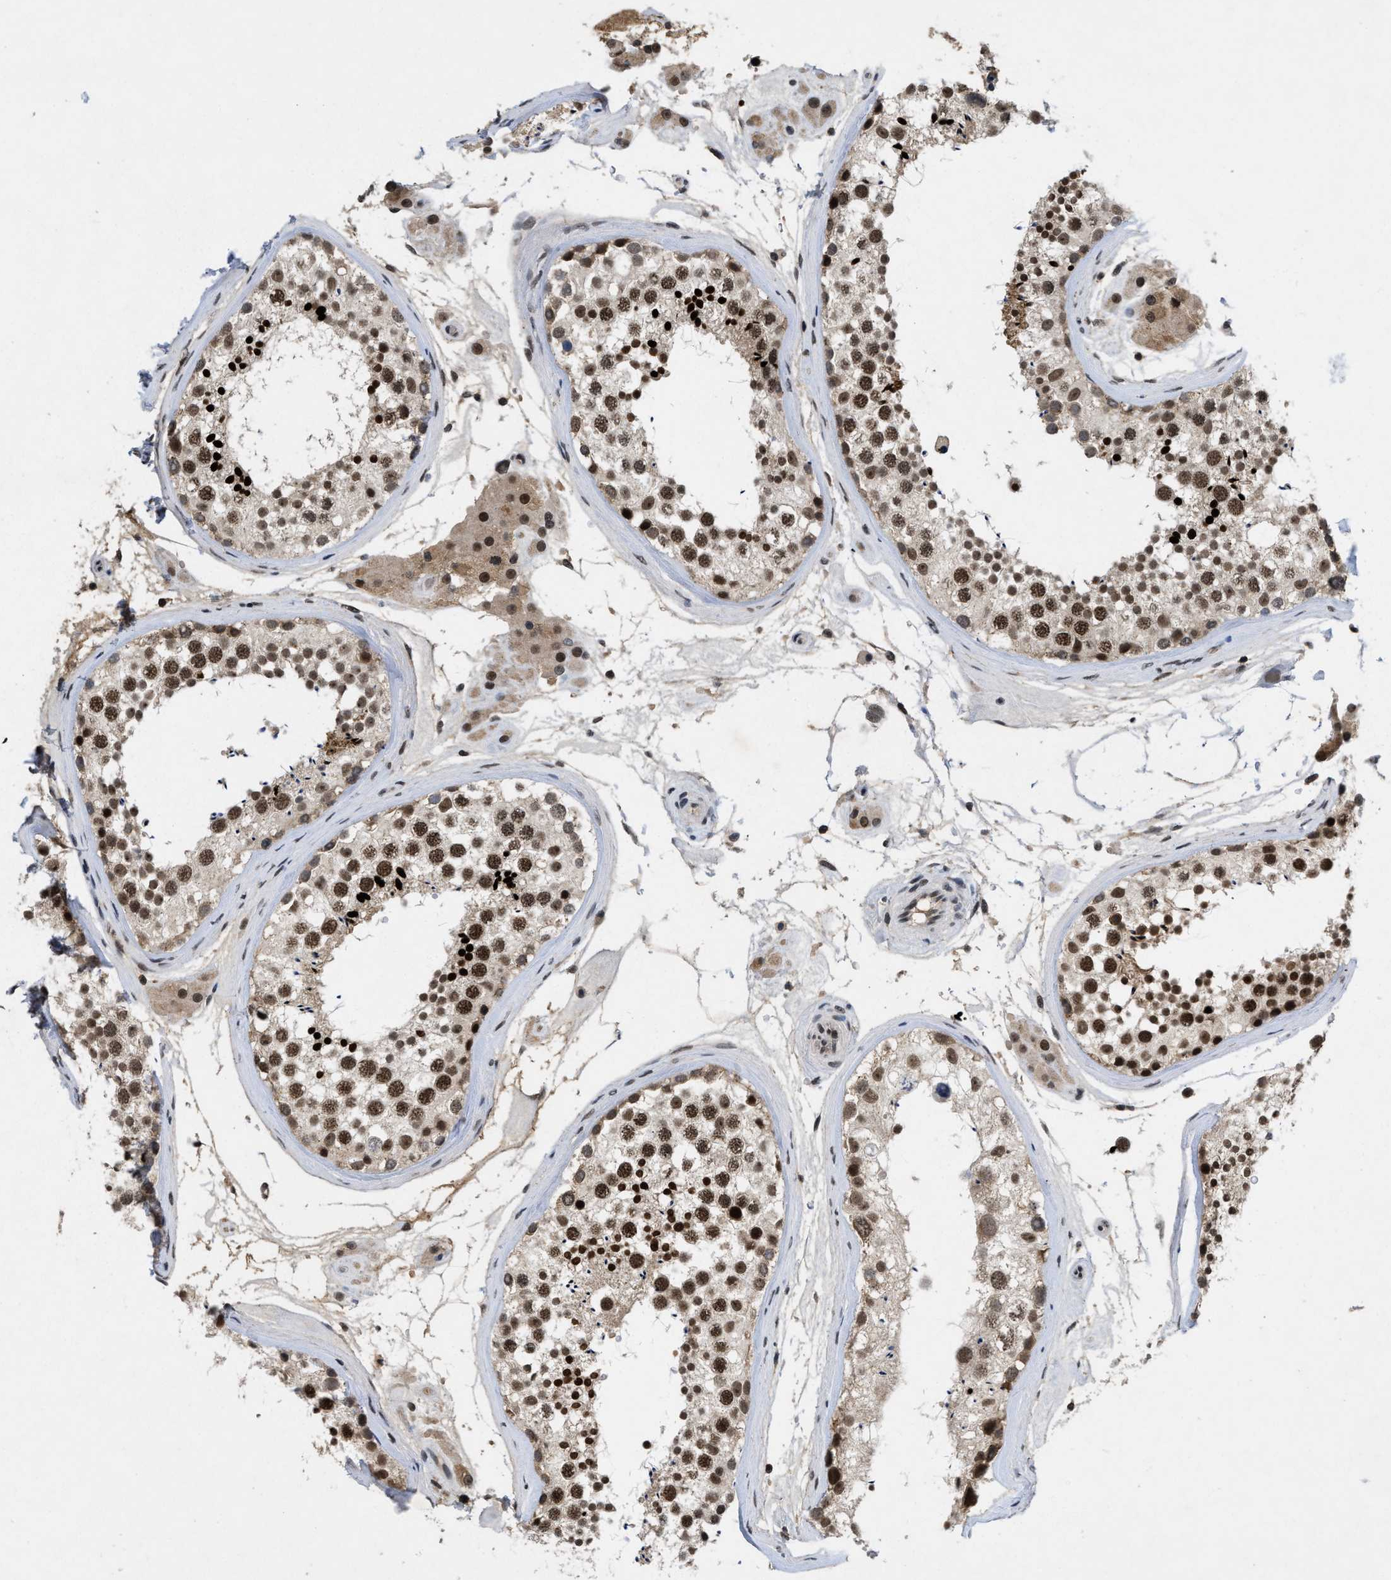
{"staining": {"intensity": "strong", "quantity": "25%-75%", "location": "nuclear"}, "tissue": "testis", "cell_type": "Cells in seminiferous ducts", "image_type": "normal", "snomed": [{"axis": "morphology", "description": "Normal tissue, NOS"}, {"axis": "topography", "description": "Testis"}], "caption": "Human testis stained with a brown dye displays strong nuclear positive staining in about 25%-75% of cells in seminiferous ducts.", "gene": "ZNF346", "patient": {"sex": "male", "age": 46}}